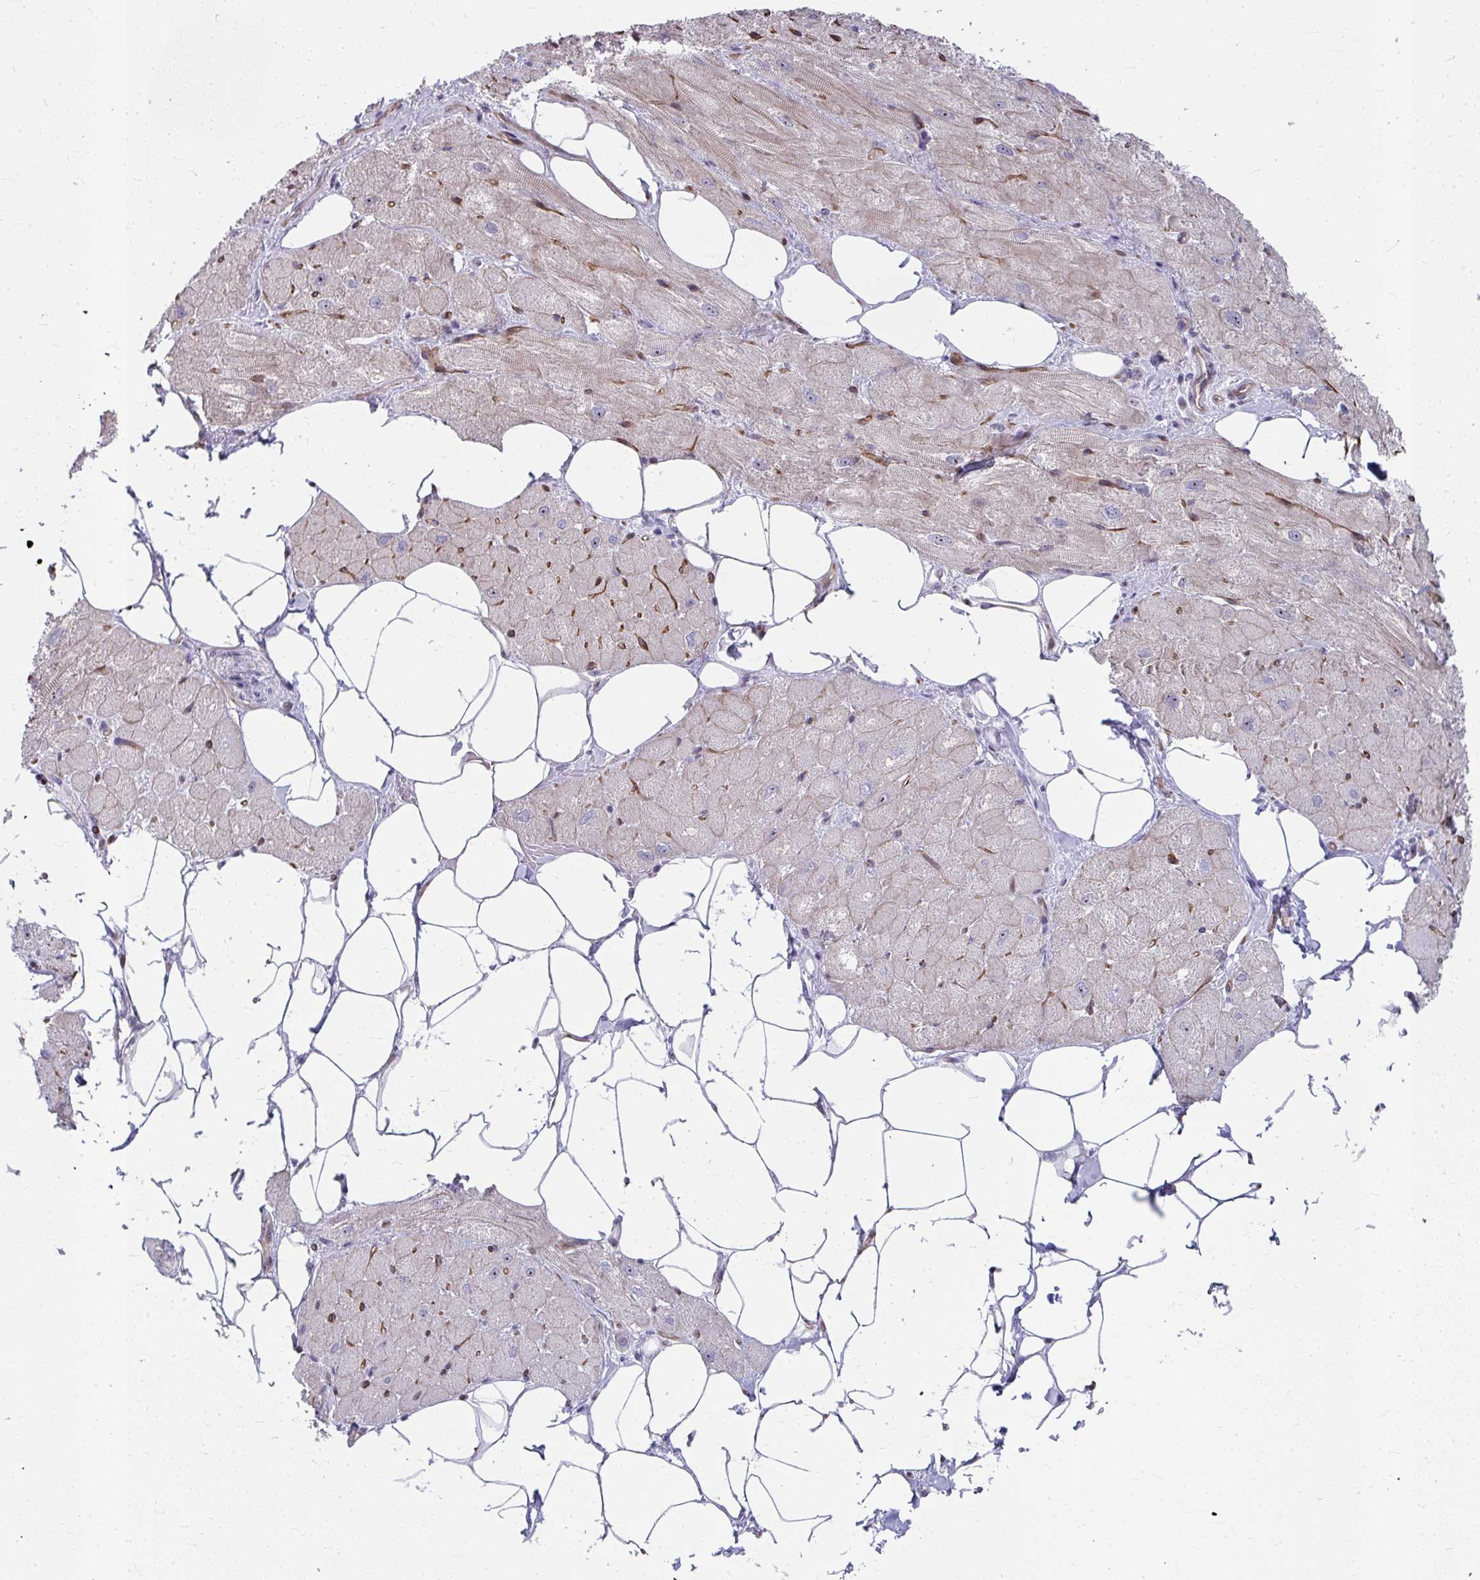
{"staining": {"intensity": "moderate", "quantity": "25%-75%", "location": "cytoplasmic/membranous"}, "tissue": "heart muscle", "cell_type": "Cardiomyocytes", "image_type": "normal", "snomed": [{"axis": "morphology", "description": "Normal tissue, NOS"}, {"axis": "topography", "description": "Heart"}], "caption": "Protein analysis of normal heart muscle exhibits moderate cytoplasmic/membranous staining in about 25%-75% of cardiomyocytes. (DAB (3,3'-diaminobenzidine) IHC with brightfield microscopy, high magnification).", "gene": "MUS81", "patient": {"sex": "male", "age": 62}}